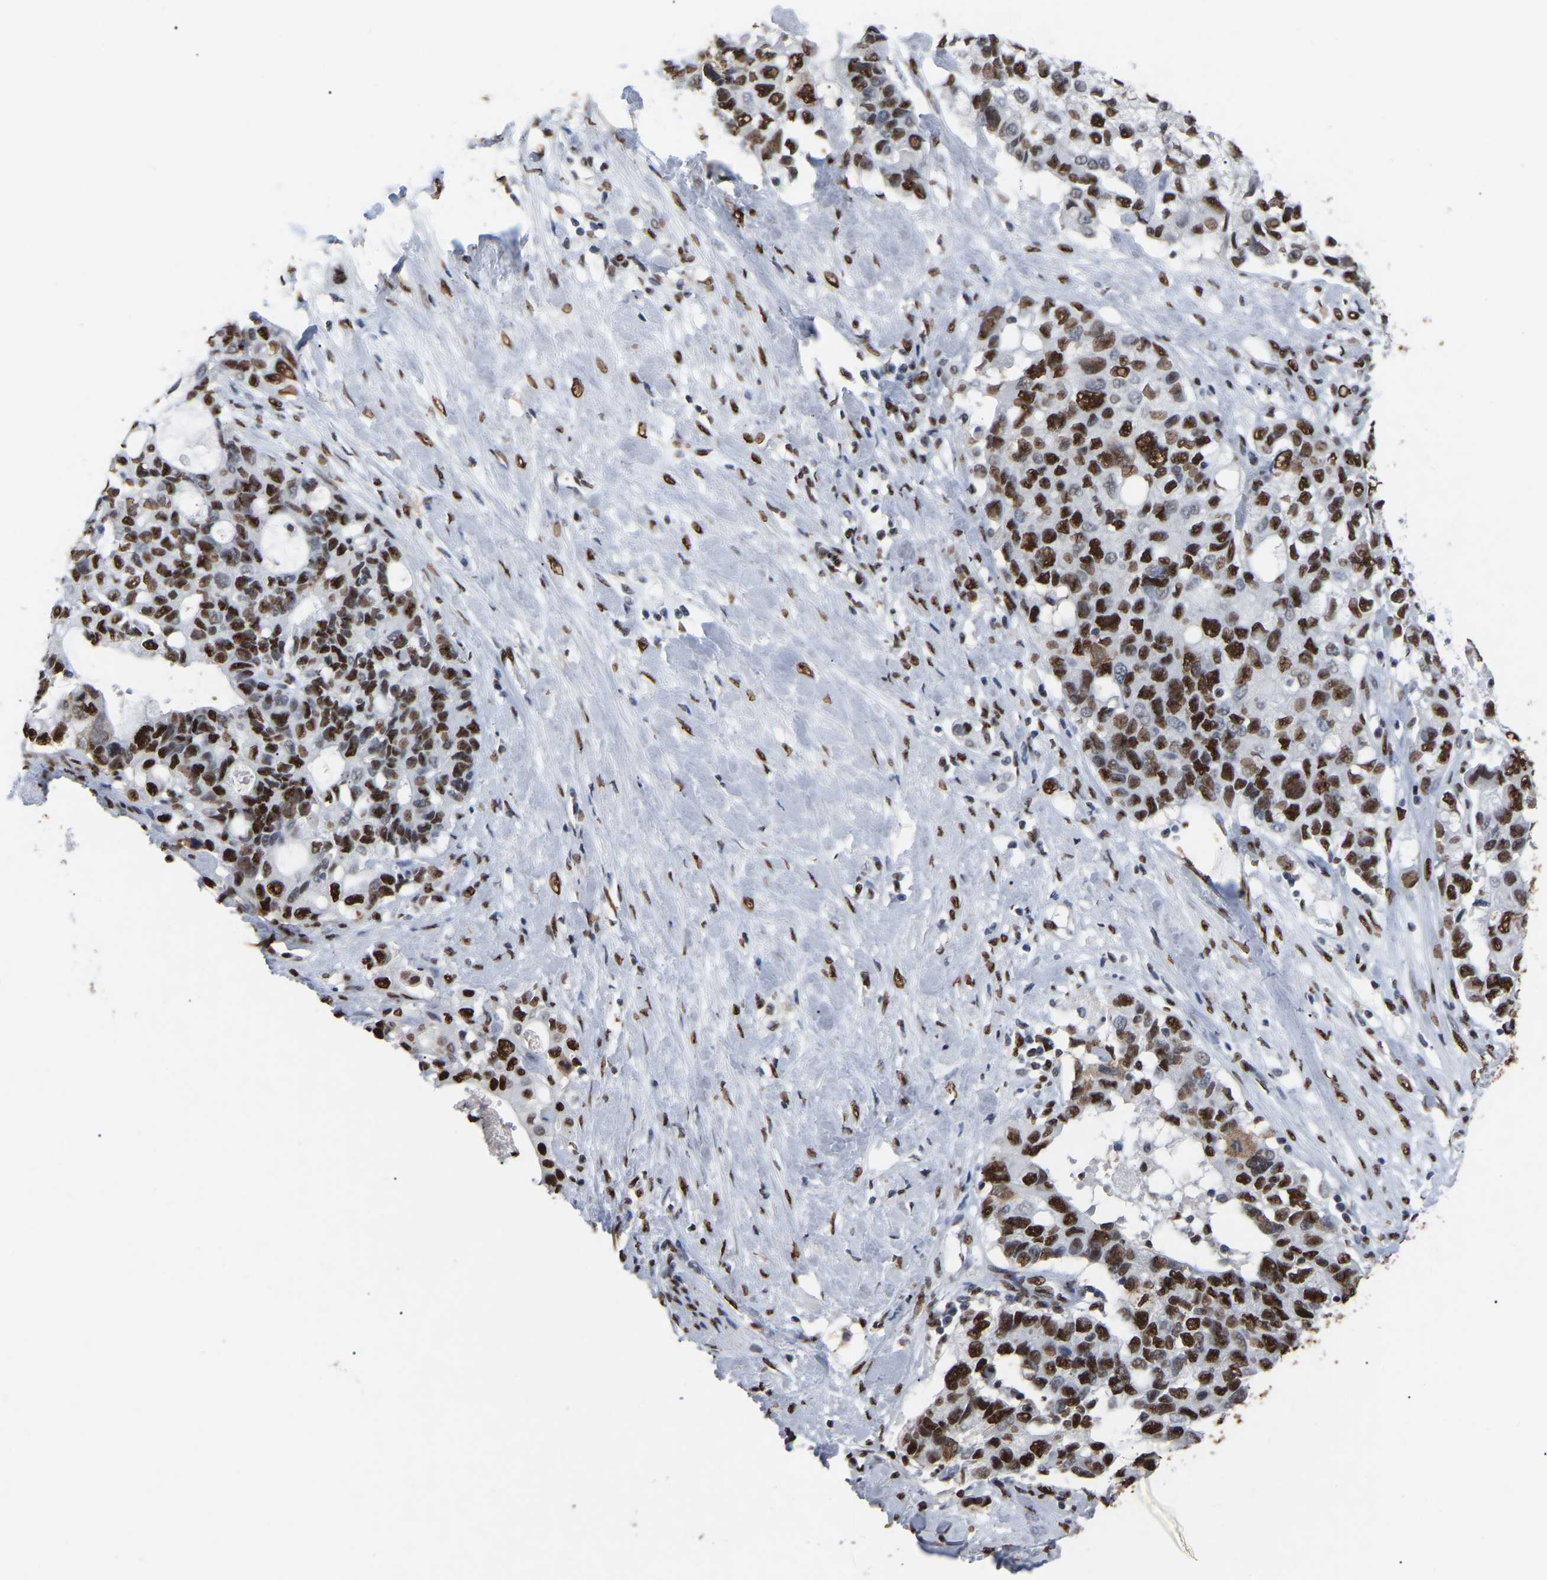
{"staining": {"intensity": "strong", "quantity": ">75%", "location": "nuclear"}, "tissue": "pancreatic cancer", "cell_type": "Tumor cells", "image_type": "cancer", "snomed": [{"axis": "morphology", "description": "Adenocarcinoma, NOS"}, {"axis": "topography", "description": "Pancreas"}], "caption": "Strong nuclear protein staining is identified in about >75% of tumor cells in pancreatic cancer.", "gene": "RBL2", "patient": {"sex": "female", "age": 56}}